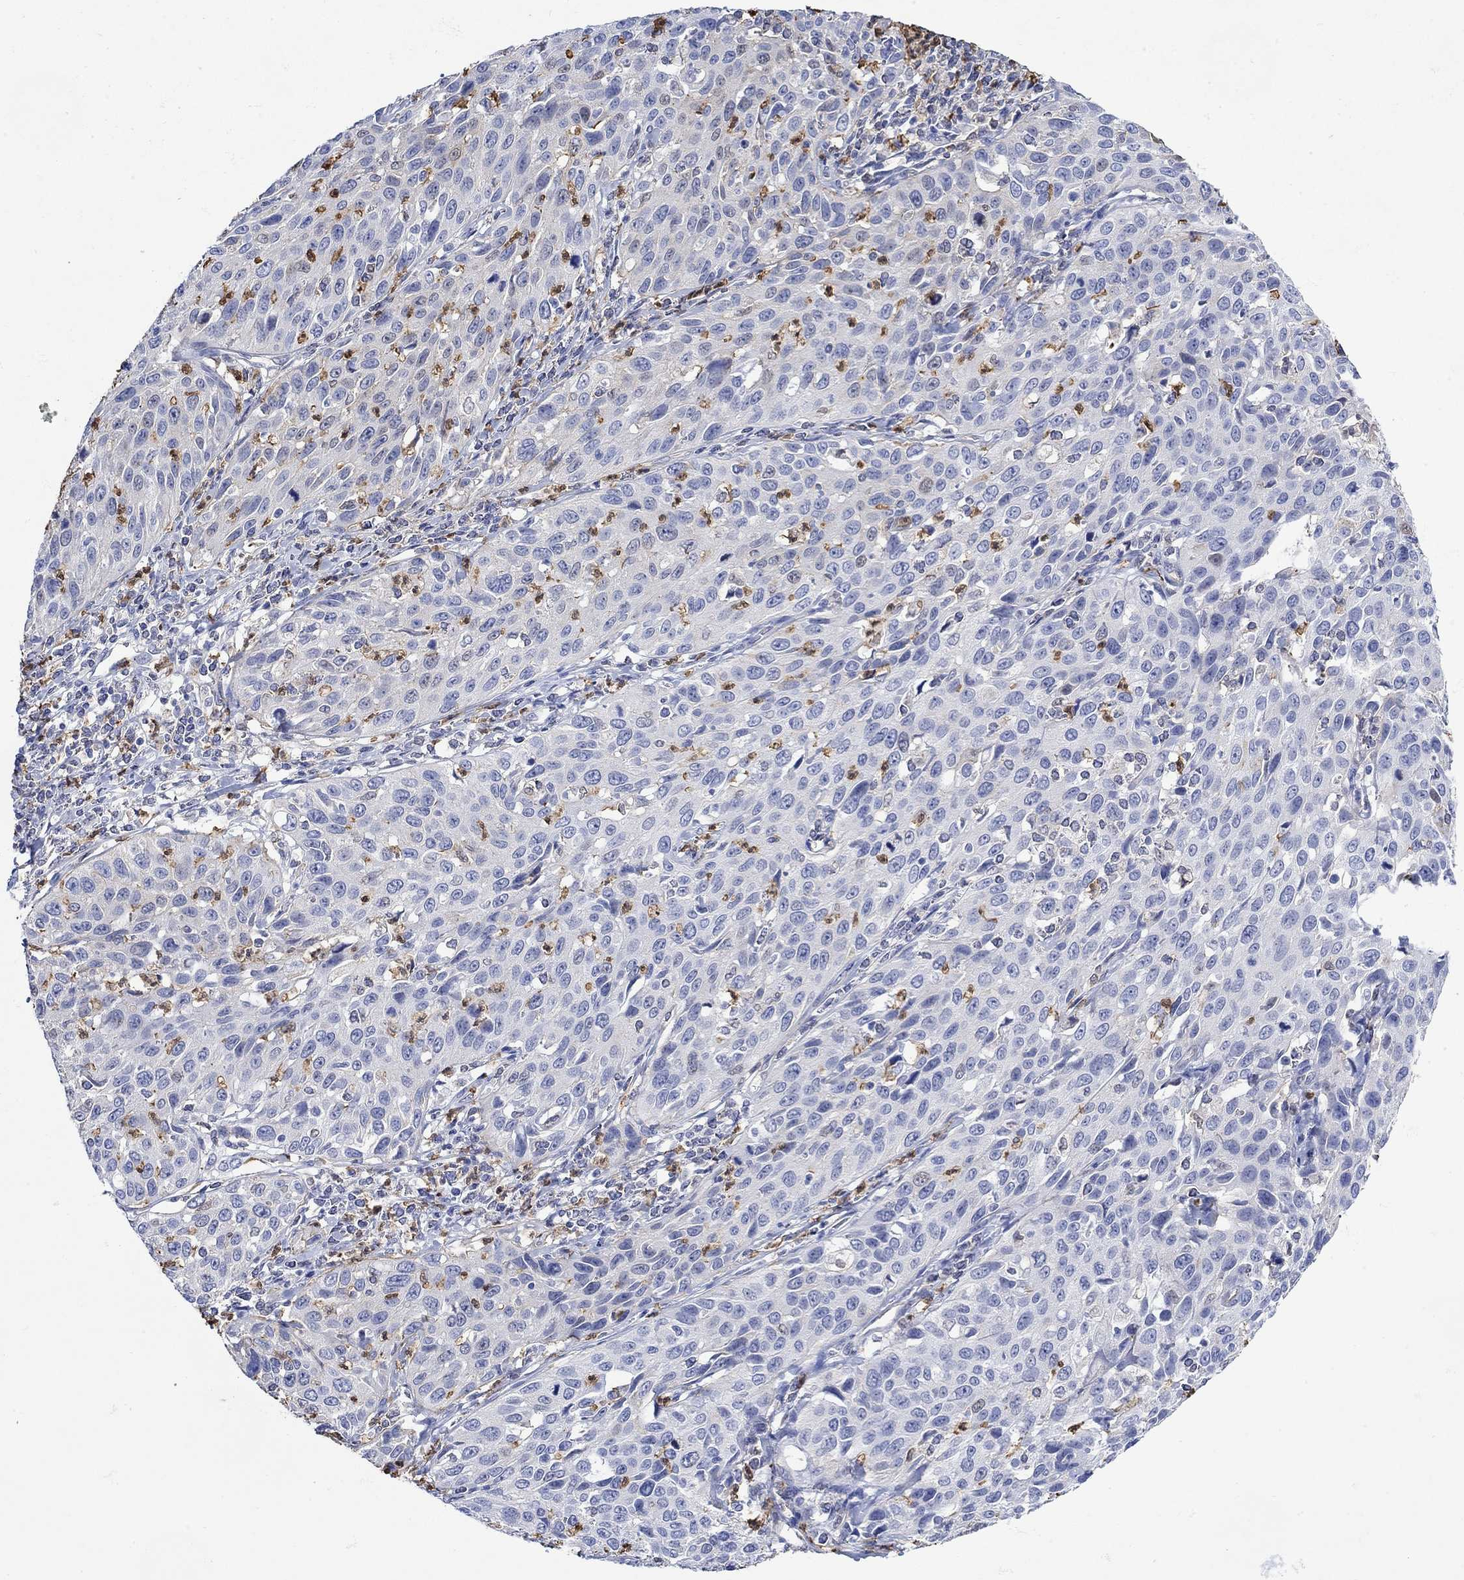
{"staining": {"intensity": "negative", "quantity": "none", "location": "none"}, "tissue": "cervical cancer", "cell_type": "Tumor cells", "image_type": "cancer", "snomed": [{"axis": "morphology", "description": "Squamous cell carcinoma, NOS"}, {"axis": "topography", "description": "Cervix"}], "caption": "The micrograph shows no significant staining in tumor cells of cervical cancer (squamous cell carcinoma).", "gene": "LINGO3", "patient": {"sex": "female", "age": 26}}